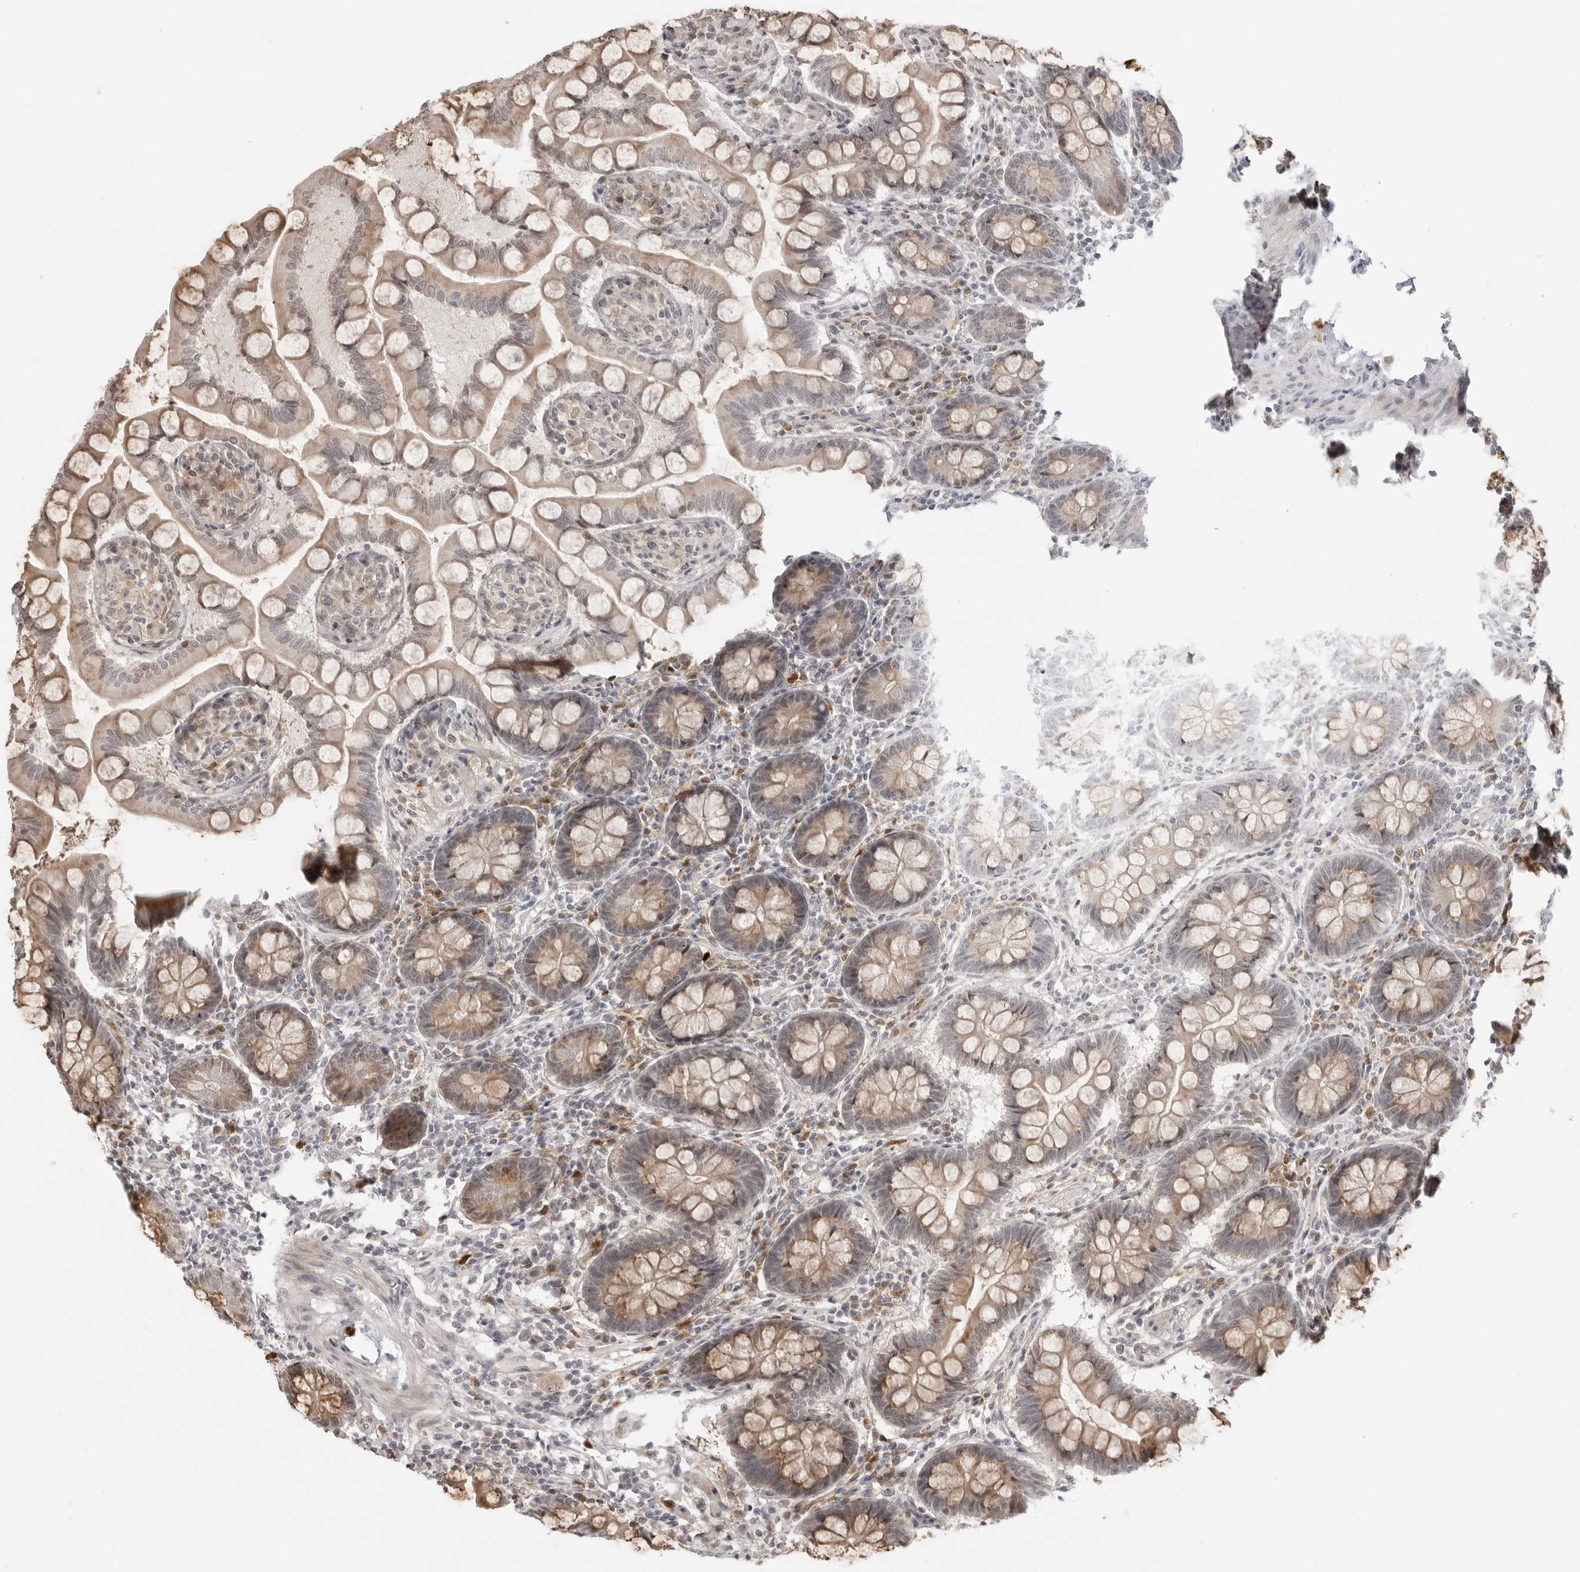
{"staining": {"intensity": "moderate", "quantity": ">75%", "location": "cytoplasmic/membranous"}, "tissue": "small intestine", "cell_type": "Glandular cells", "image_type": "normal", "snomed": [{"axis": "morphology", "description": "Normal tissue, NOS"}, {"axis": "topography", "description": "Small intestine"}], "caption": "A medium amount of moderate cytoplasmic/membranous positivity is seen in approximately >75% of glandular cells in normal small intestine. (DAB IHC with brightfield microscopy, high magnification).", "gene": "SUGCT", "patient": {"sex": "male", "age": 41}}